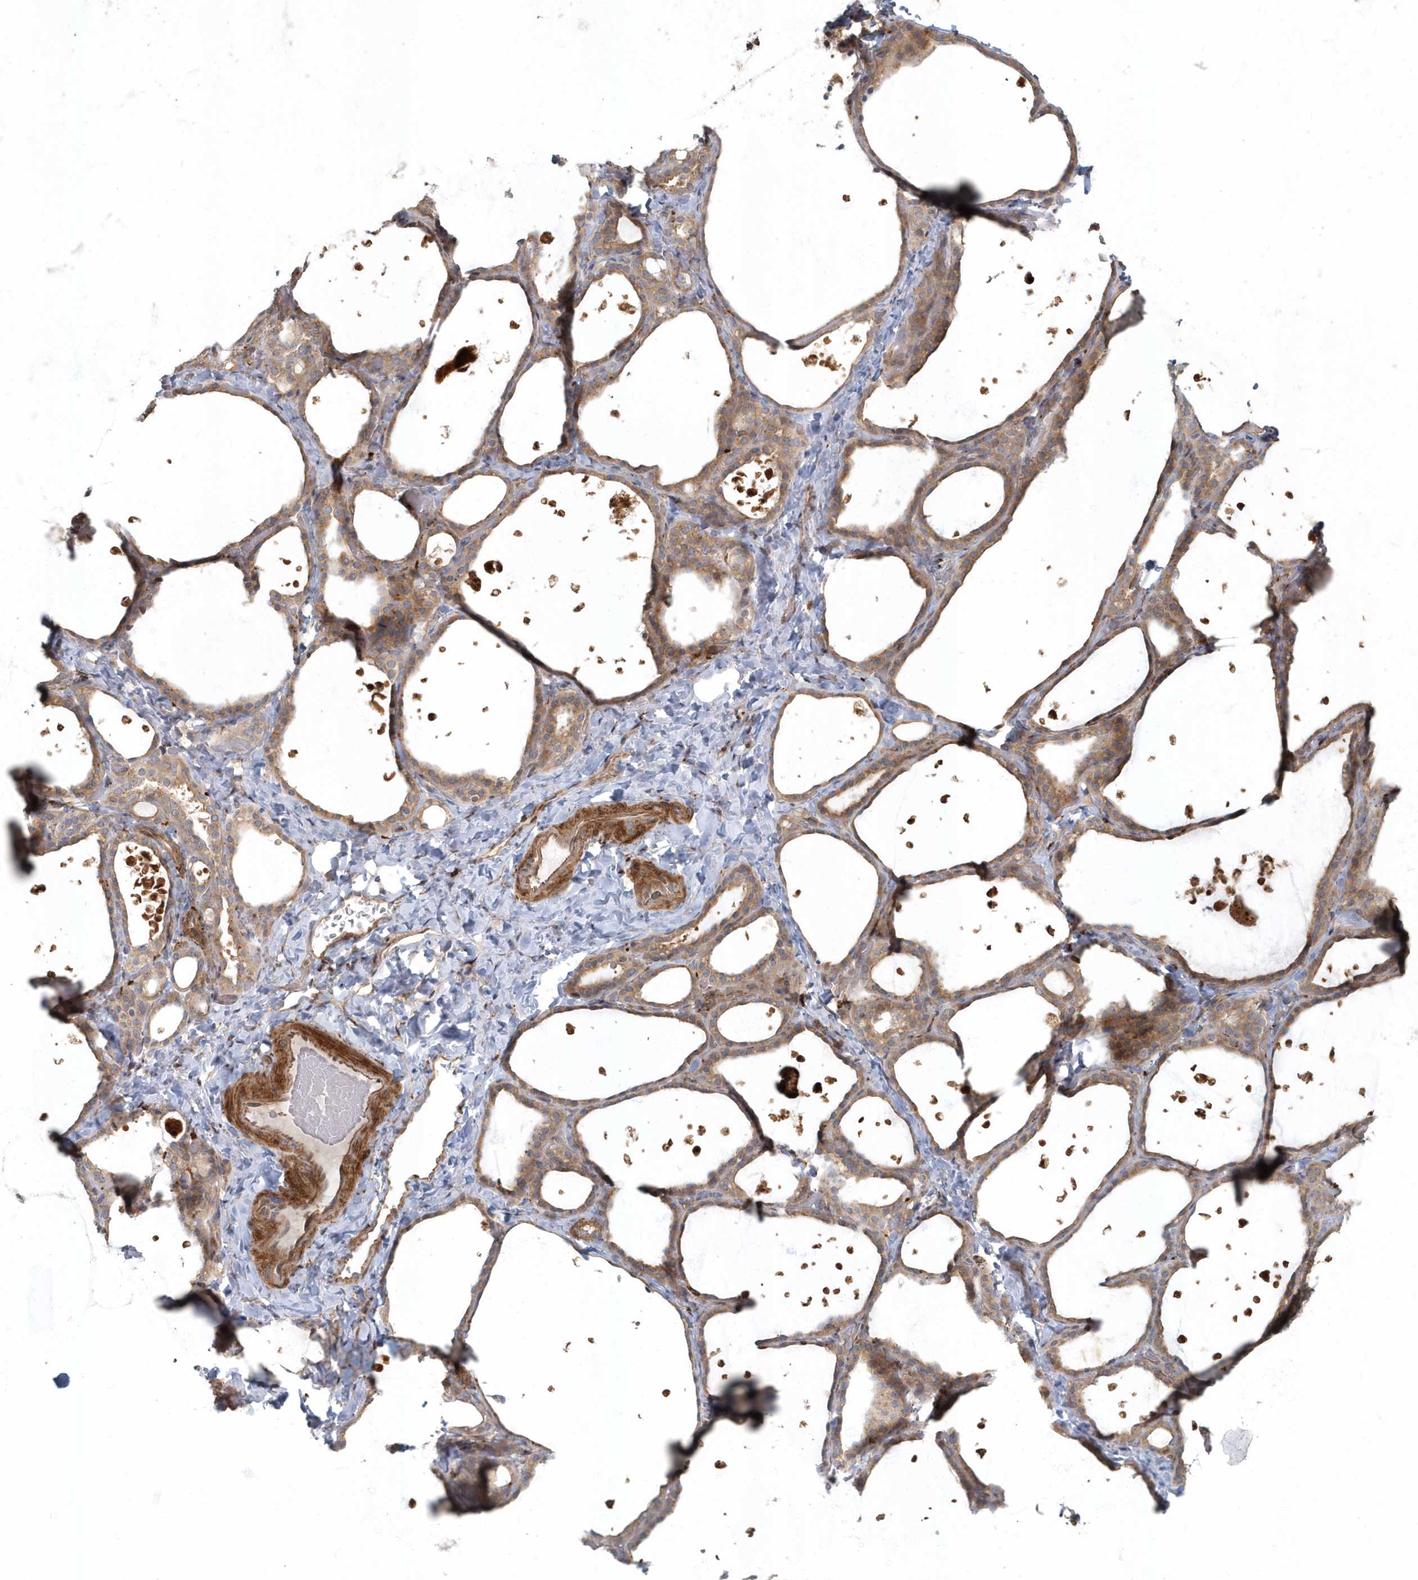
{"staining": {"intensity": "moderate", "quantity": ">75%", "location": "cytoplasmic/membranous"}, "tissue": "thyroid gland", "cell_type": "Glandular cells", "image_type": "normal", "snomed": [{"axis": "morphology", "description": "Normal tissue, NOS"}, {"axis": "topography", "description": "Thyroid gland"}], "caption": "Immunohistochemistry (IHC) micrograph of normal human thyroid gland stained for a protein (brown), which reveals medium levels of moderate cytoplasmic/membranous staining in approximately >75% of glandular cells.", "gene": "ARHGEF38", "patient": {"sex": "female", "age": 44}}